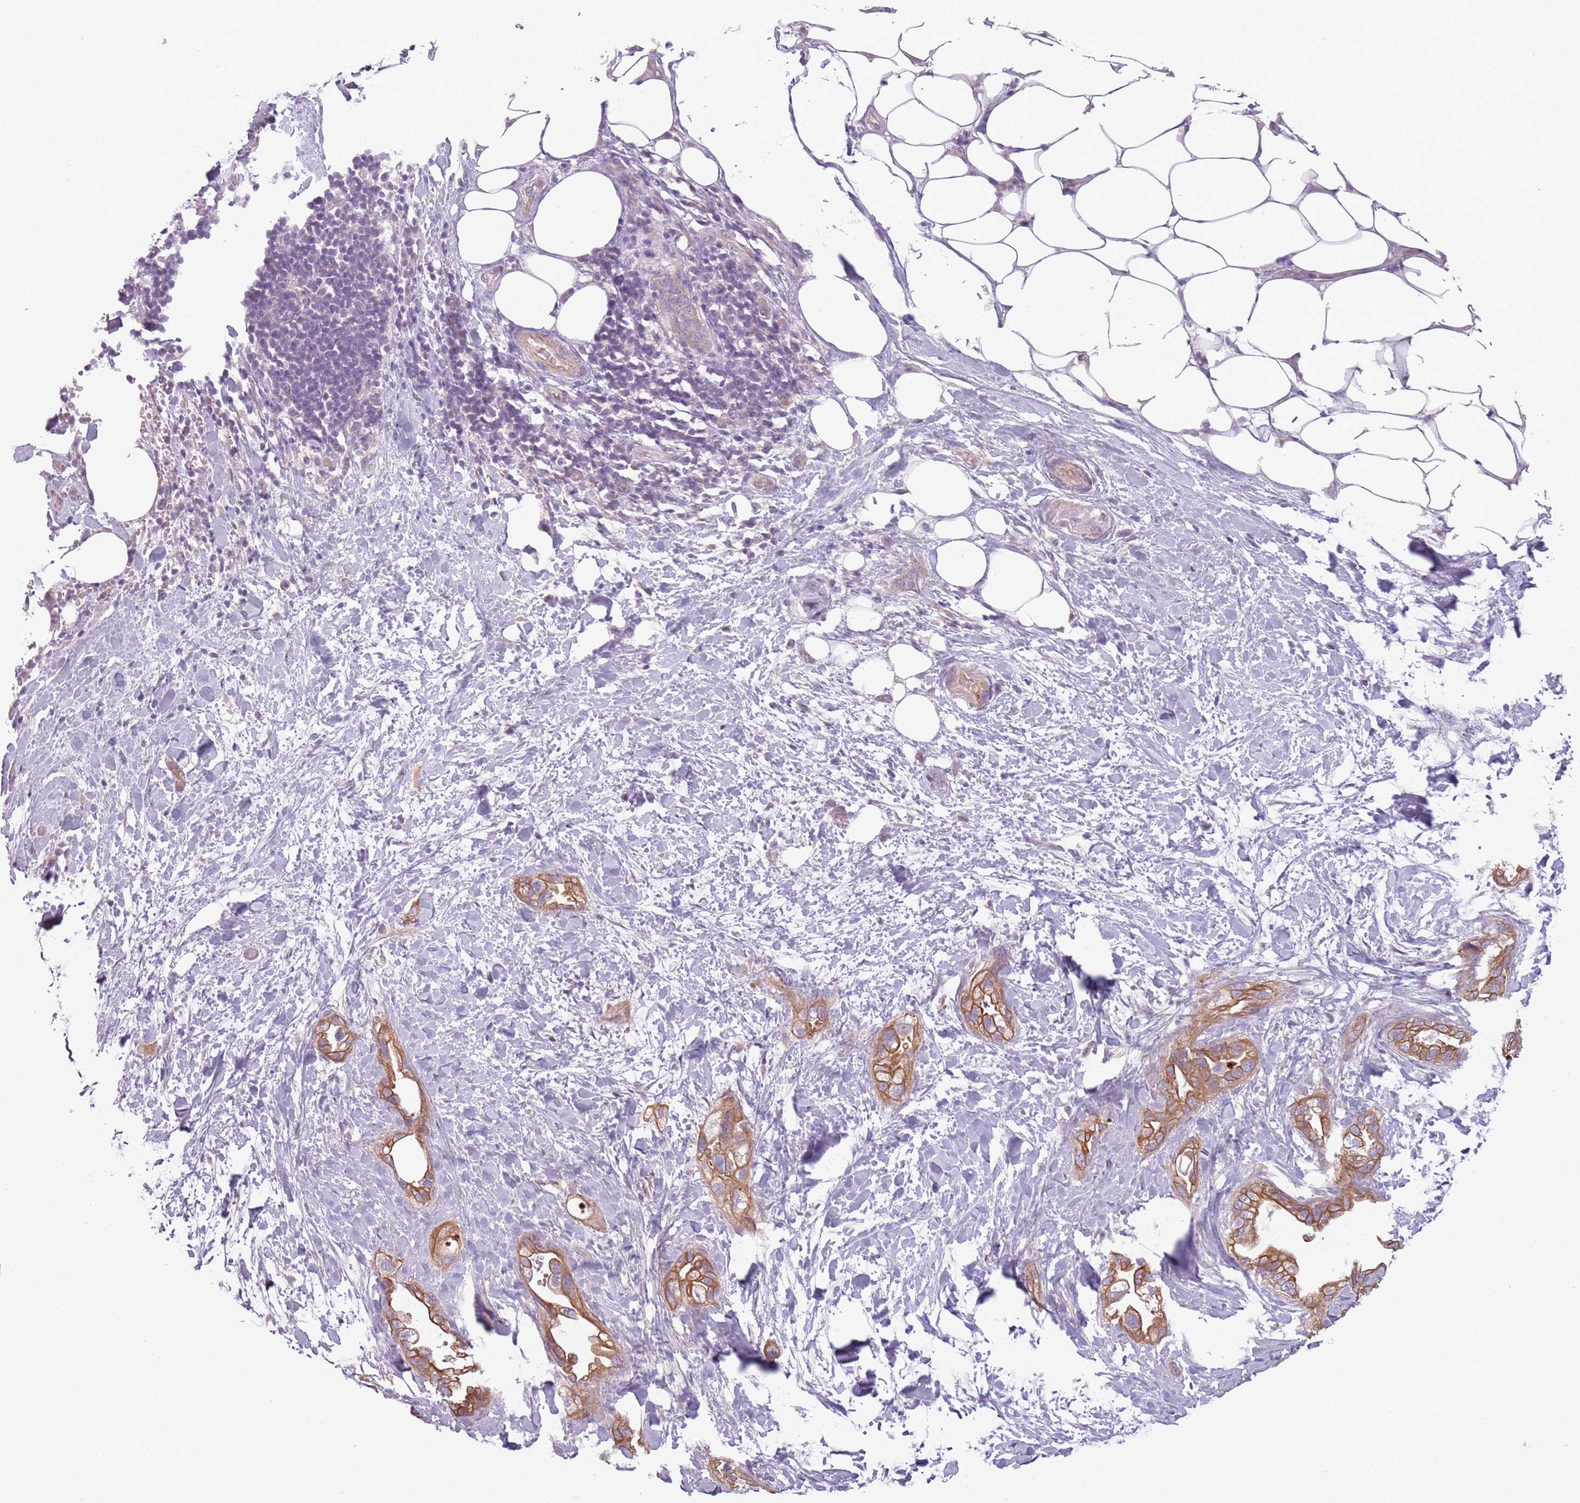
{"staining": {"intensity": "moderate", "quantity": ">75%", "location": "cytoplasmic/membranous"}, "tissue": "pancreatic cancer", "cell_type": "Tumor cells", "image_type": "cancer", "snomed": [{"axis": "morphology", "description": "Adenocarcinoma, NOS"}, {"axis": "topography", "description": "Pancreas"}], "caption": "There is medium levels of moderate cytoplasmic/membranous positivity in tumor cells of pancreatic cancer (adenocarcinoma), as demonstrated by immunohistochemical staining (brown color).", "gene": "TLCD2", "patient": {"sex": "male", "age": 44}}